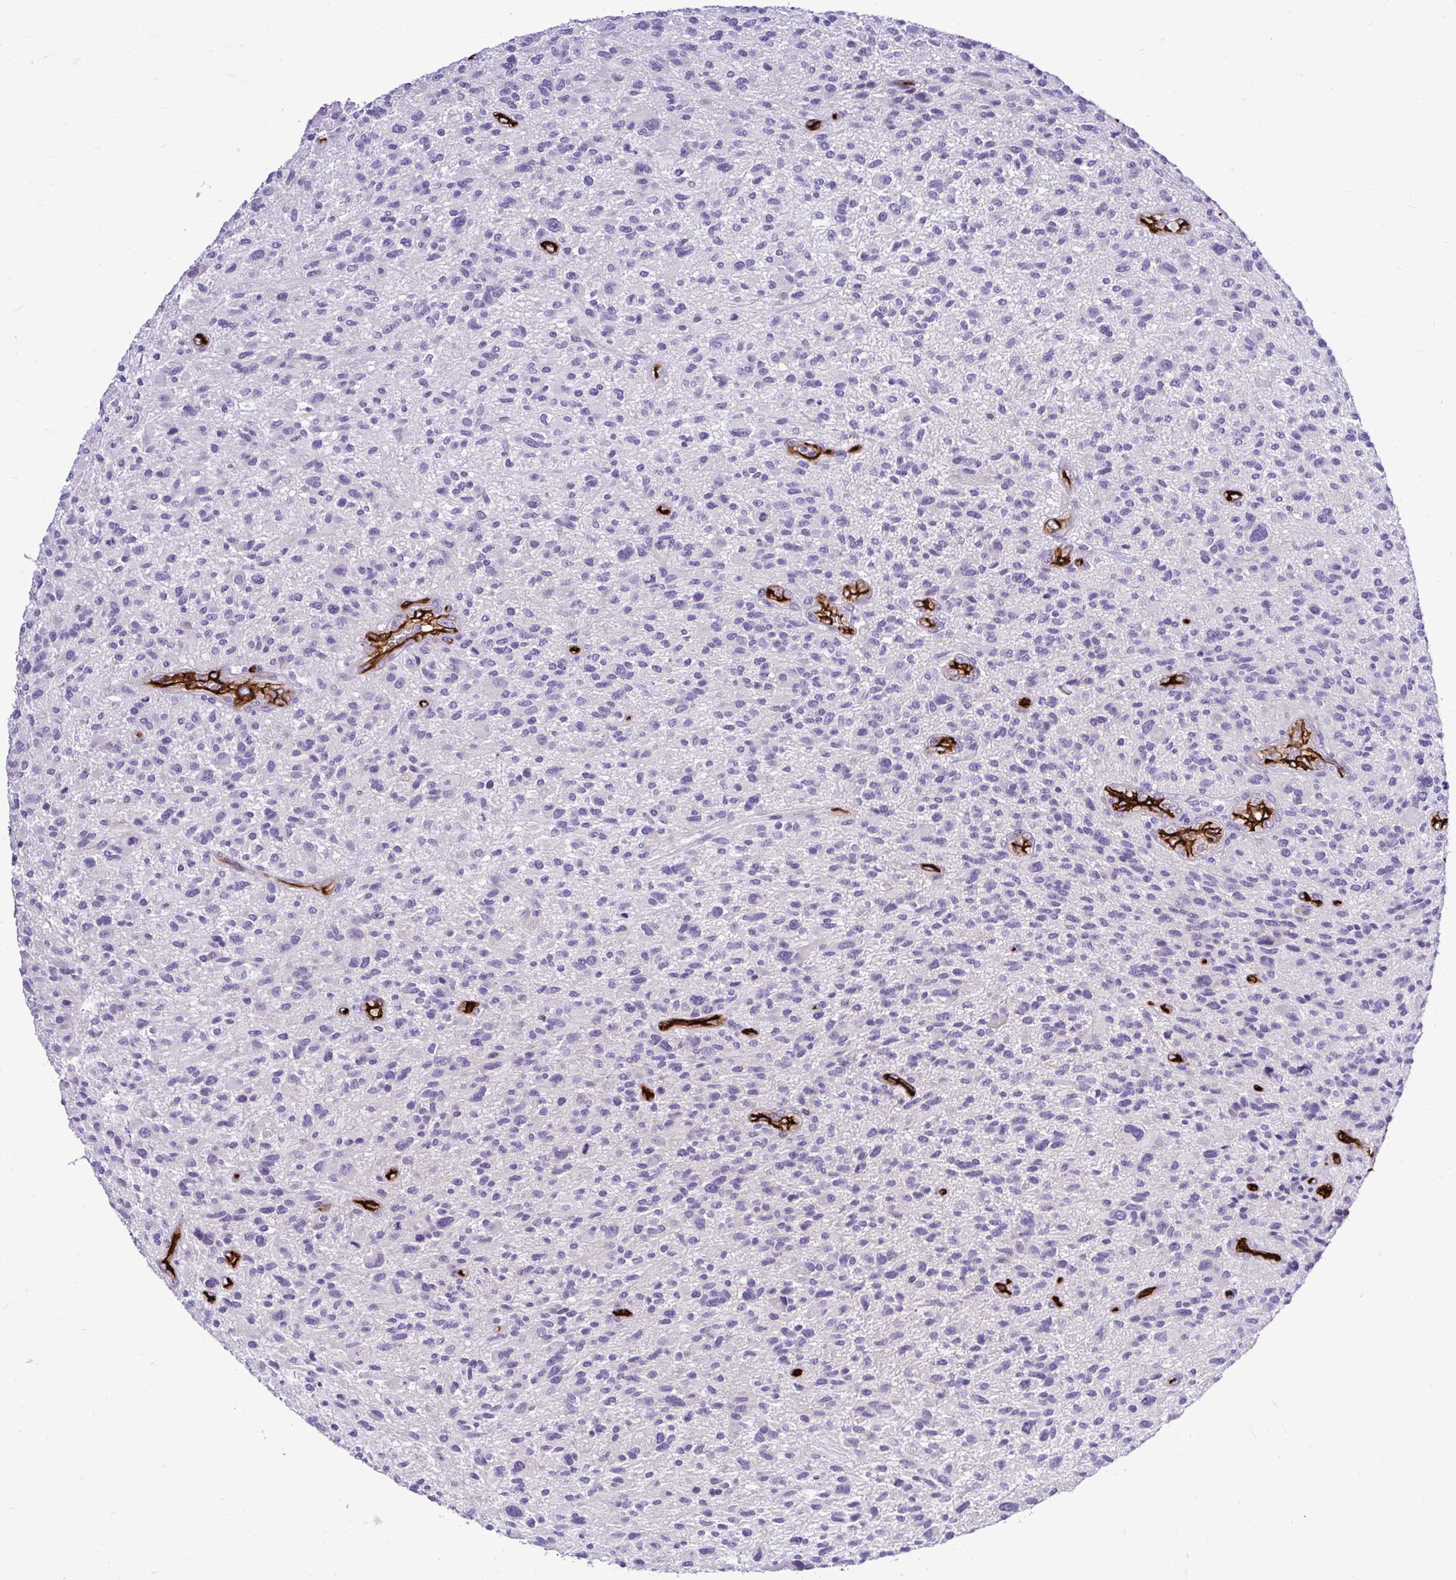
{"staining": {"intensity": "negative", "quantity": "none", "location": "none"}, "tissue": "glioma", "cell_type": "Tumor cells", "image_type": "cancer", "snomed": [{"axis": "morphology", "description": "Glioma, malignant, High grade"}, {"axis": "topography", "description": "Brain"}], "caption": "A histopathology image of glioma stained for a protein displays no brown staining in tumor cells. The staining was performed using DAB to visualize the protein expression in brown, while the nuclei were stained in blue with hematoxylin (Magnification: 20x).", "gene": "ABCG2", "patient": {"sex": "male", "age": 47}}